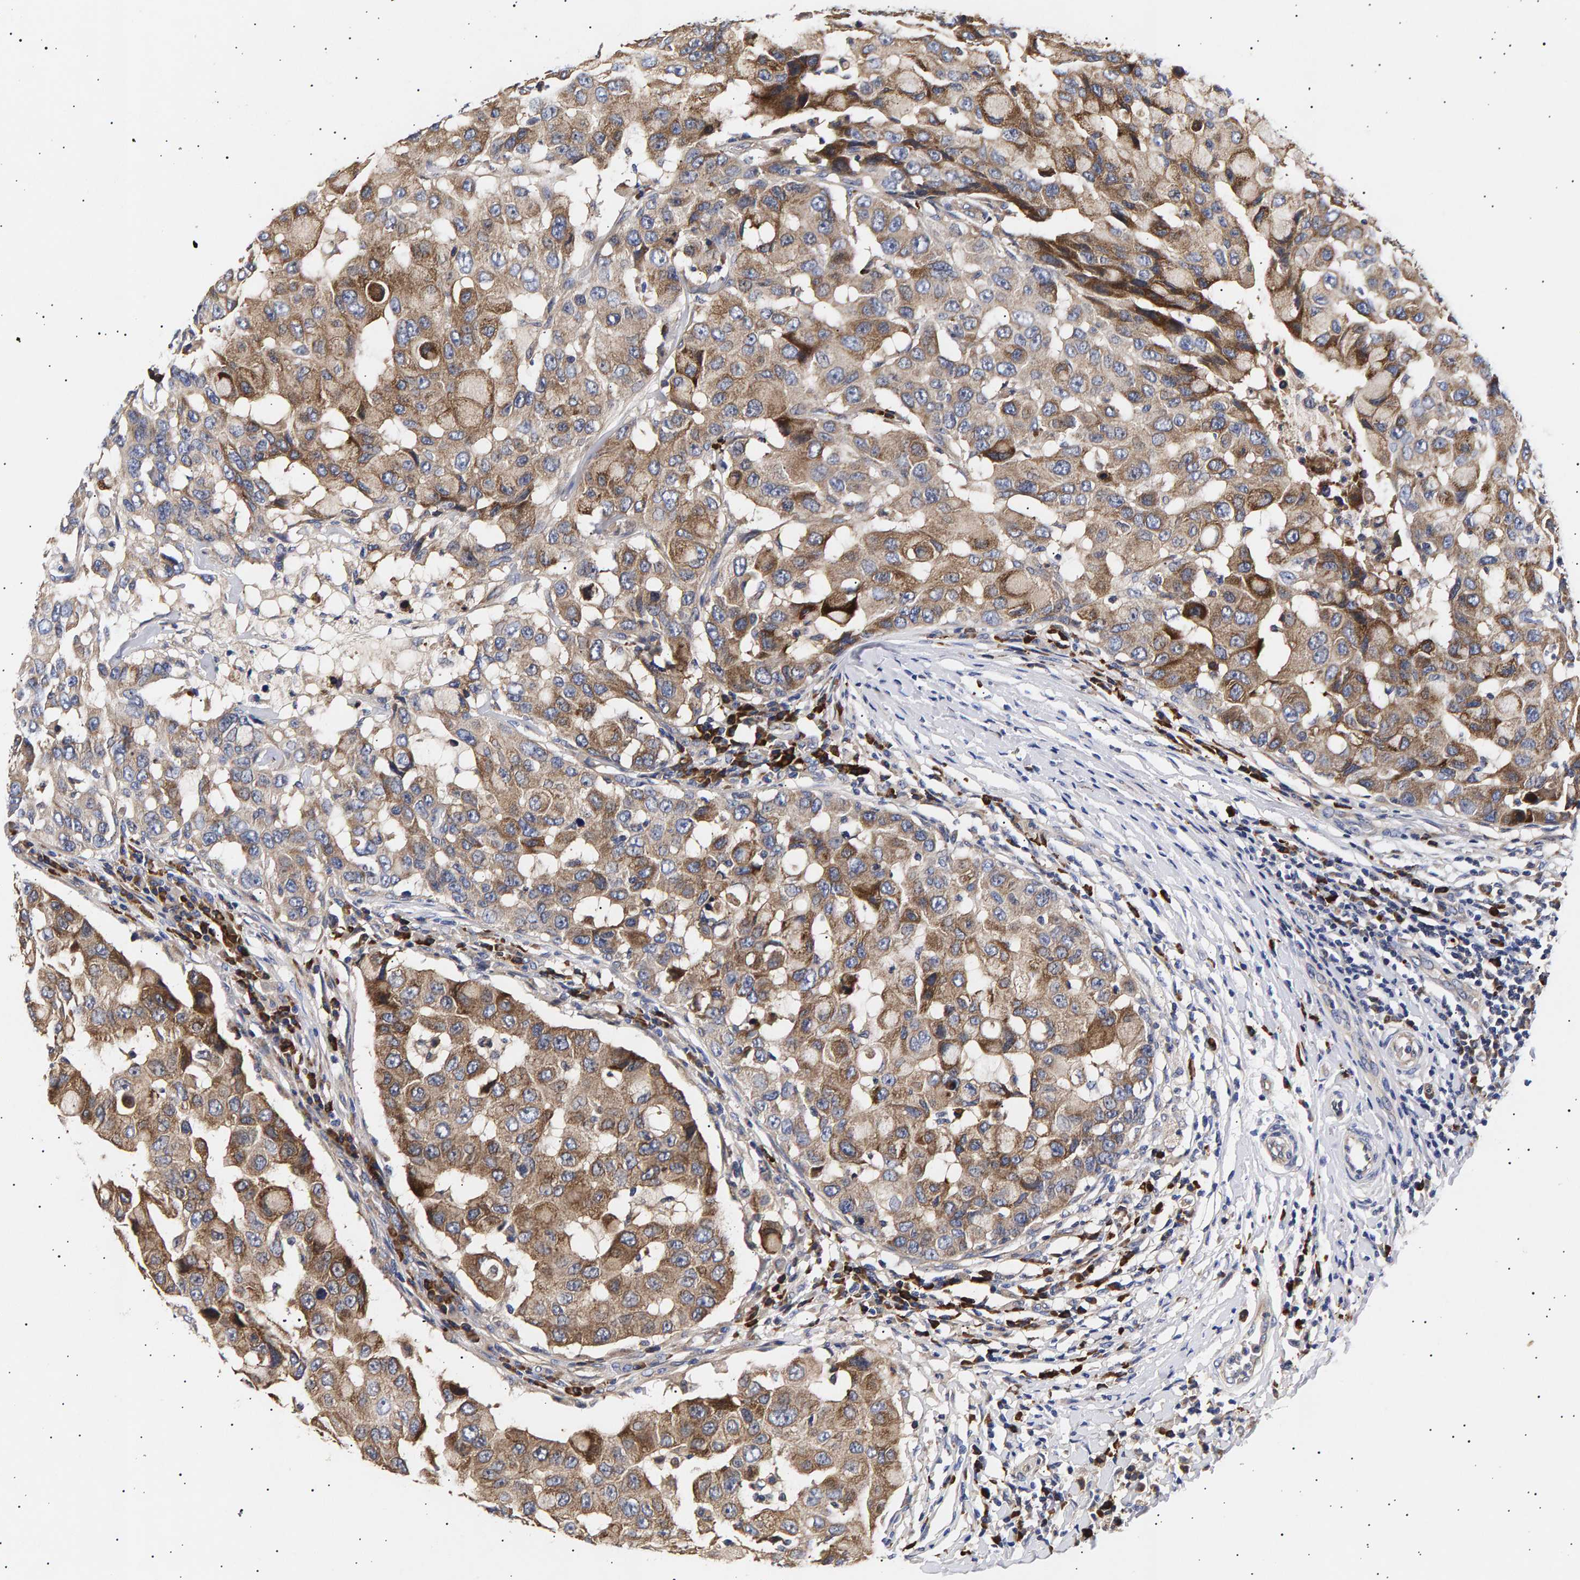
{"staining": {"intensity": "moderate", "quantity": ">75%", "location": "cytoplasmic/membranous"}, "tissue": "breast cancer", "cell_type": "Tumor cells", "image_type": "cancer", "snomed": [{"axis": "morphology", "description": "Duct carcinoma"}, {"axis": "topography", "description": "Breast"}], "caption": "Moderate cytoplasmic/membranous protein positivity is present in about >75% of tumor cells in breast cancer.", "gene": "ANKRD40", "patient": {"sex": "female", "age": 27}}